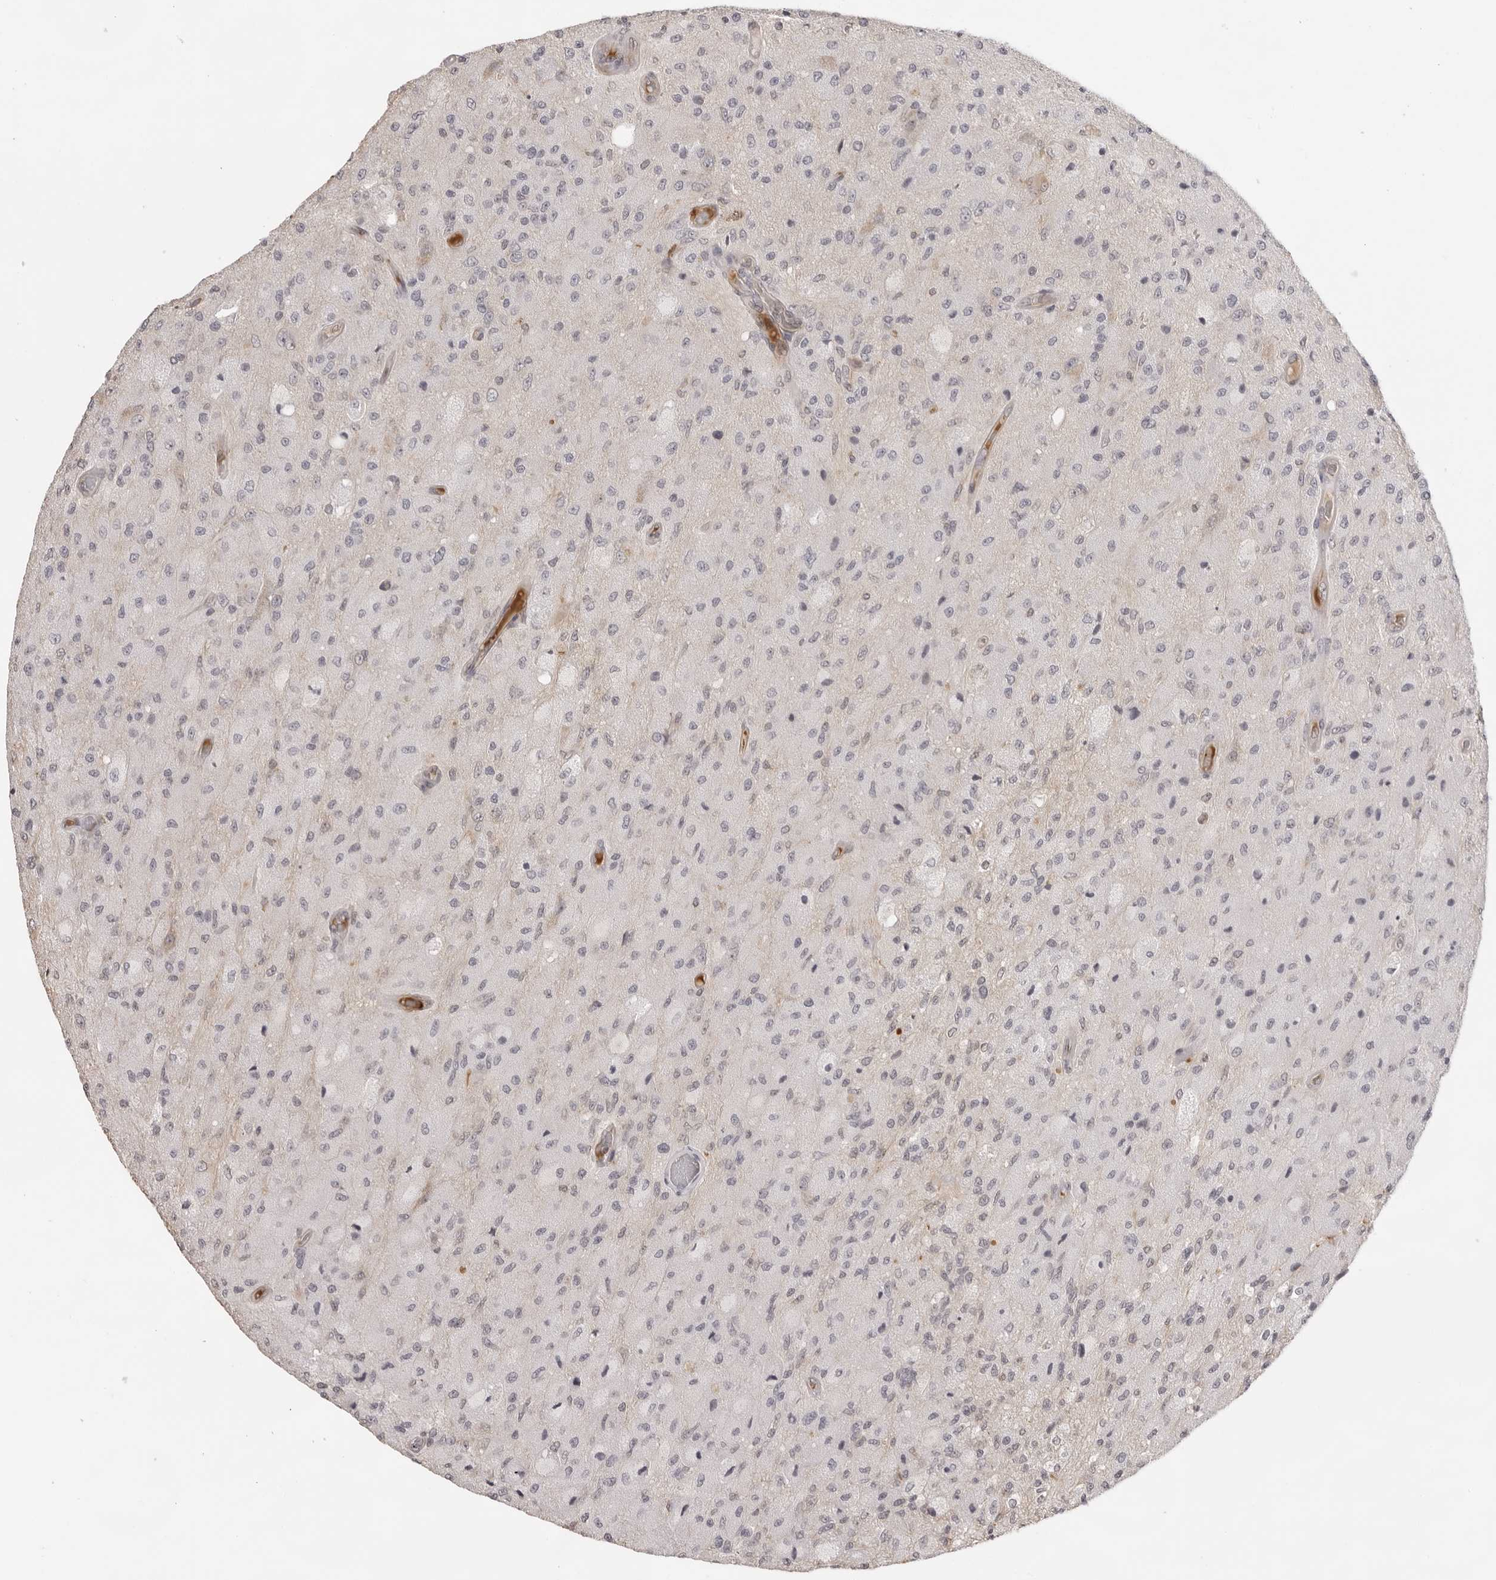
{"staining": {"intensity": "negative", "quantity": "none", "location": "none"}, "tissue": "glioma", "cell_type": "Tumor cells", "image_type": "cancer", "snomed": [{"axis": "morphology", "description": "Normal tissue, NOS"}, {"axis": "morphology", "description": "Glioma, malignant, High grade"}, {"axis": "topography", "description": "Cerebral cortex"}], "caption": "High magnification brightfield microscopy of glioma stained with DAB (brown) and counterstained with hematoxylin (blue): tumor cells show no significant expression.", "gene": "DYNLT5", "patient": {"sex": "male", "age": 77}}